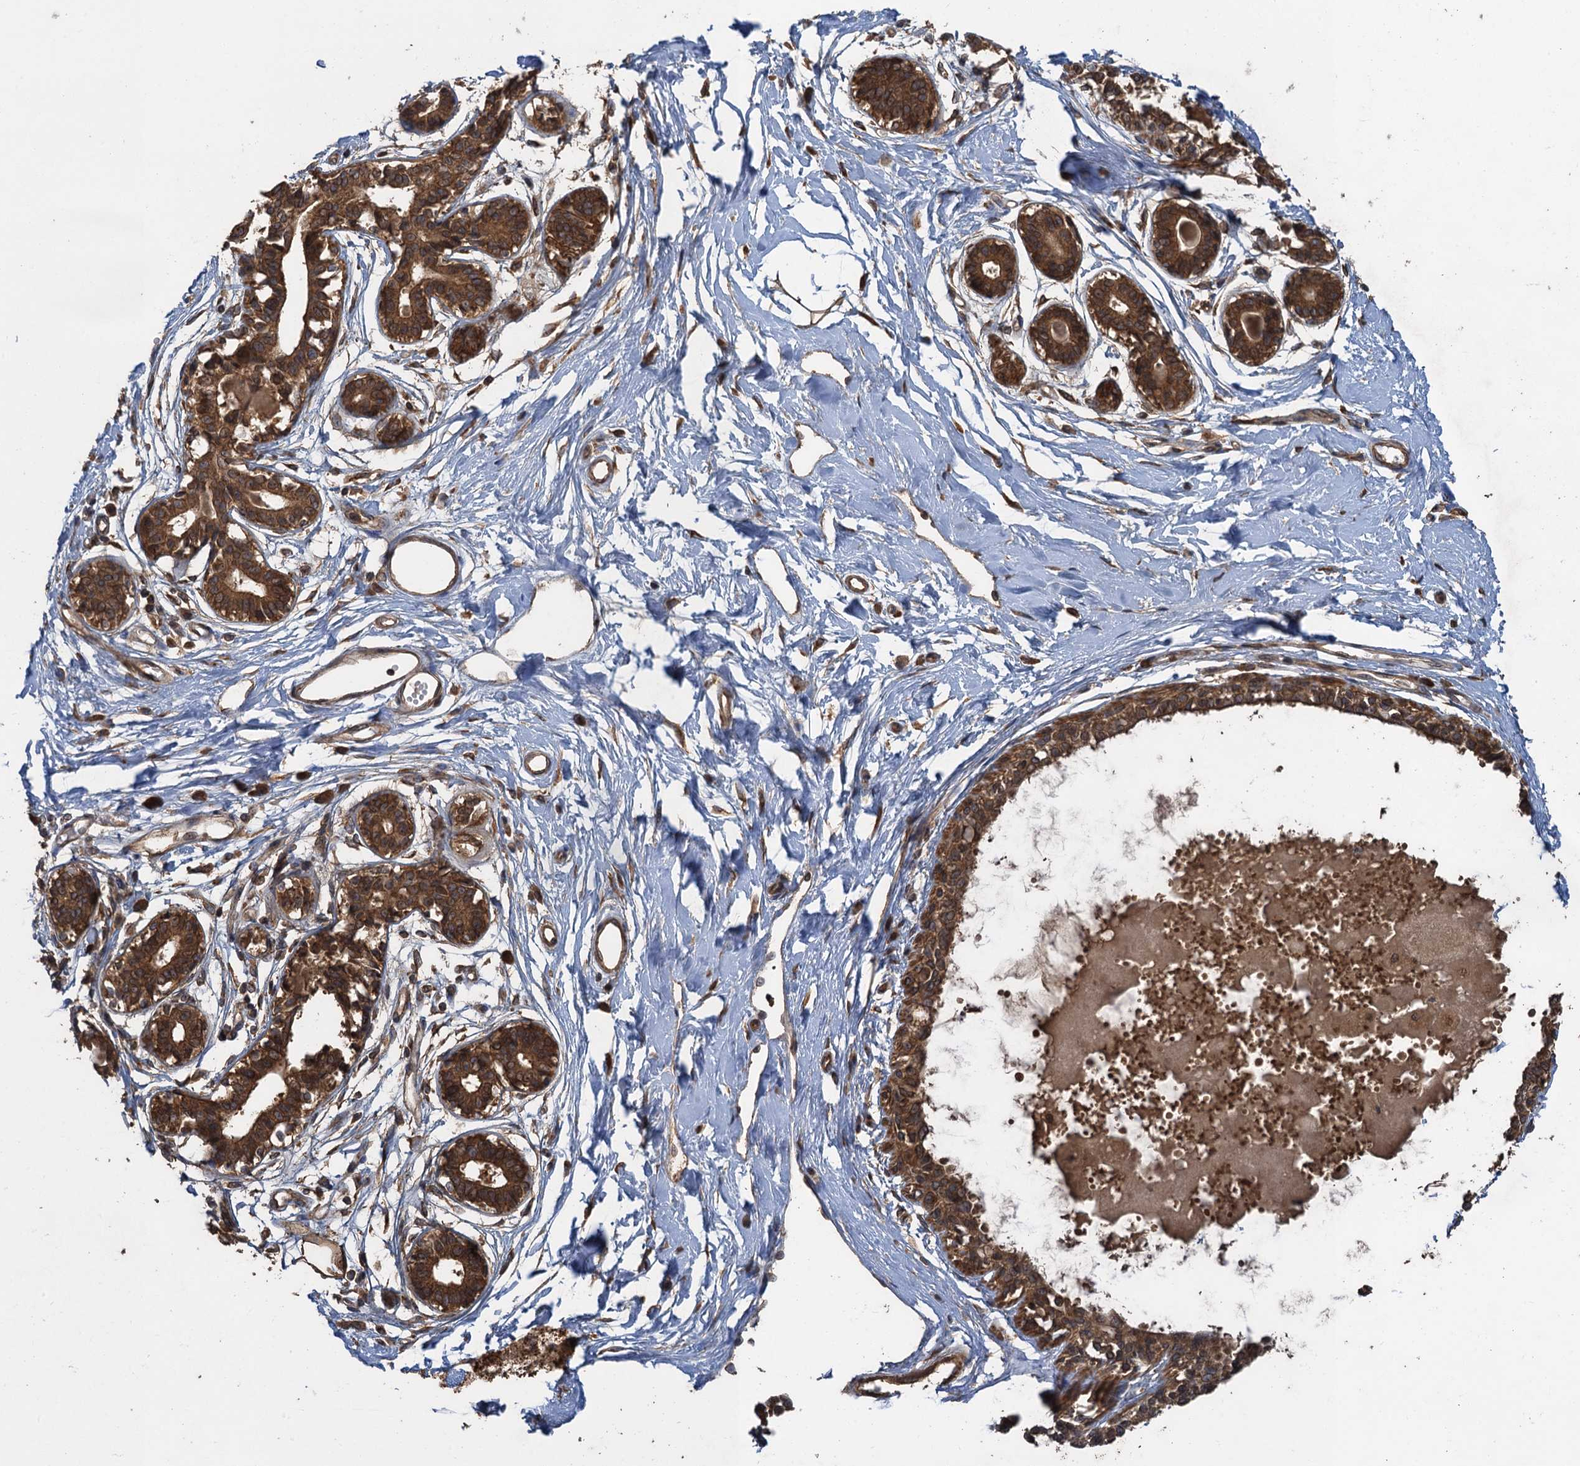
{"staining": {"intensity": "weak", "quantity": "25%-75%", "location": "cytoplasmic/membranous"}, "tissue": "breast", "cell_type": "Adipocytes", "image_type": "normal", "snomed": [{"axis": "morphology", "description": "Normal tissue, NOS"}, {"axis": "topography", "description": "Breast"}], "caption": "Adipocytes demonstrate low levels of weak cytoplasmic/membranous positivity in approximately 25%-75% of cells in normal human breast. (DAB = brown stain, brightfield microscopy at high magnification).", "gene": "GLE1", "patient": {"sex": "female", "age": 45}}